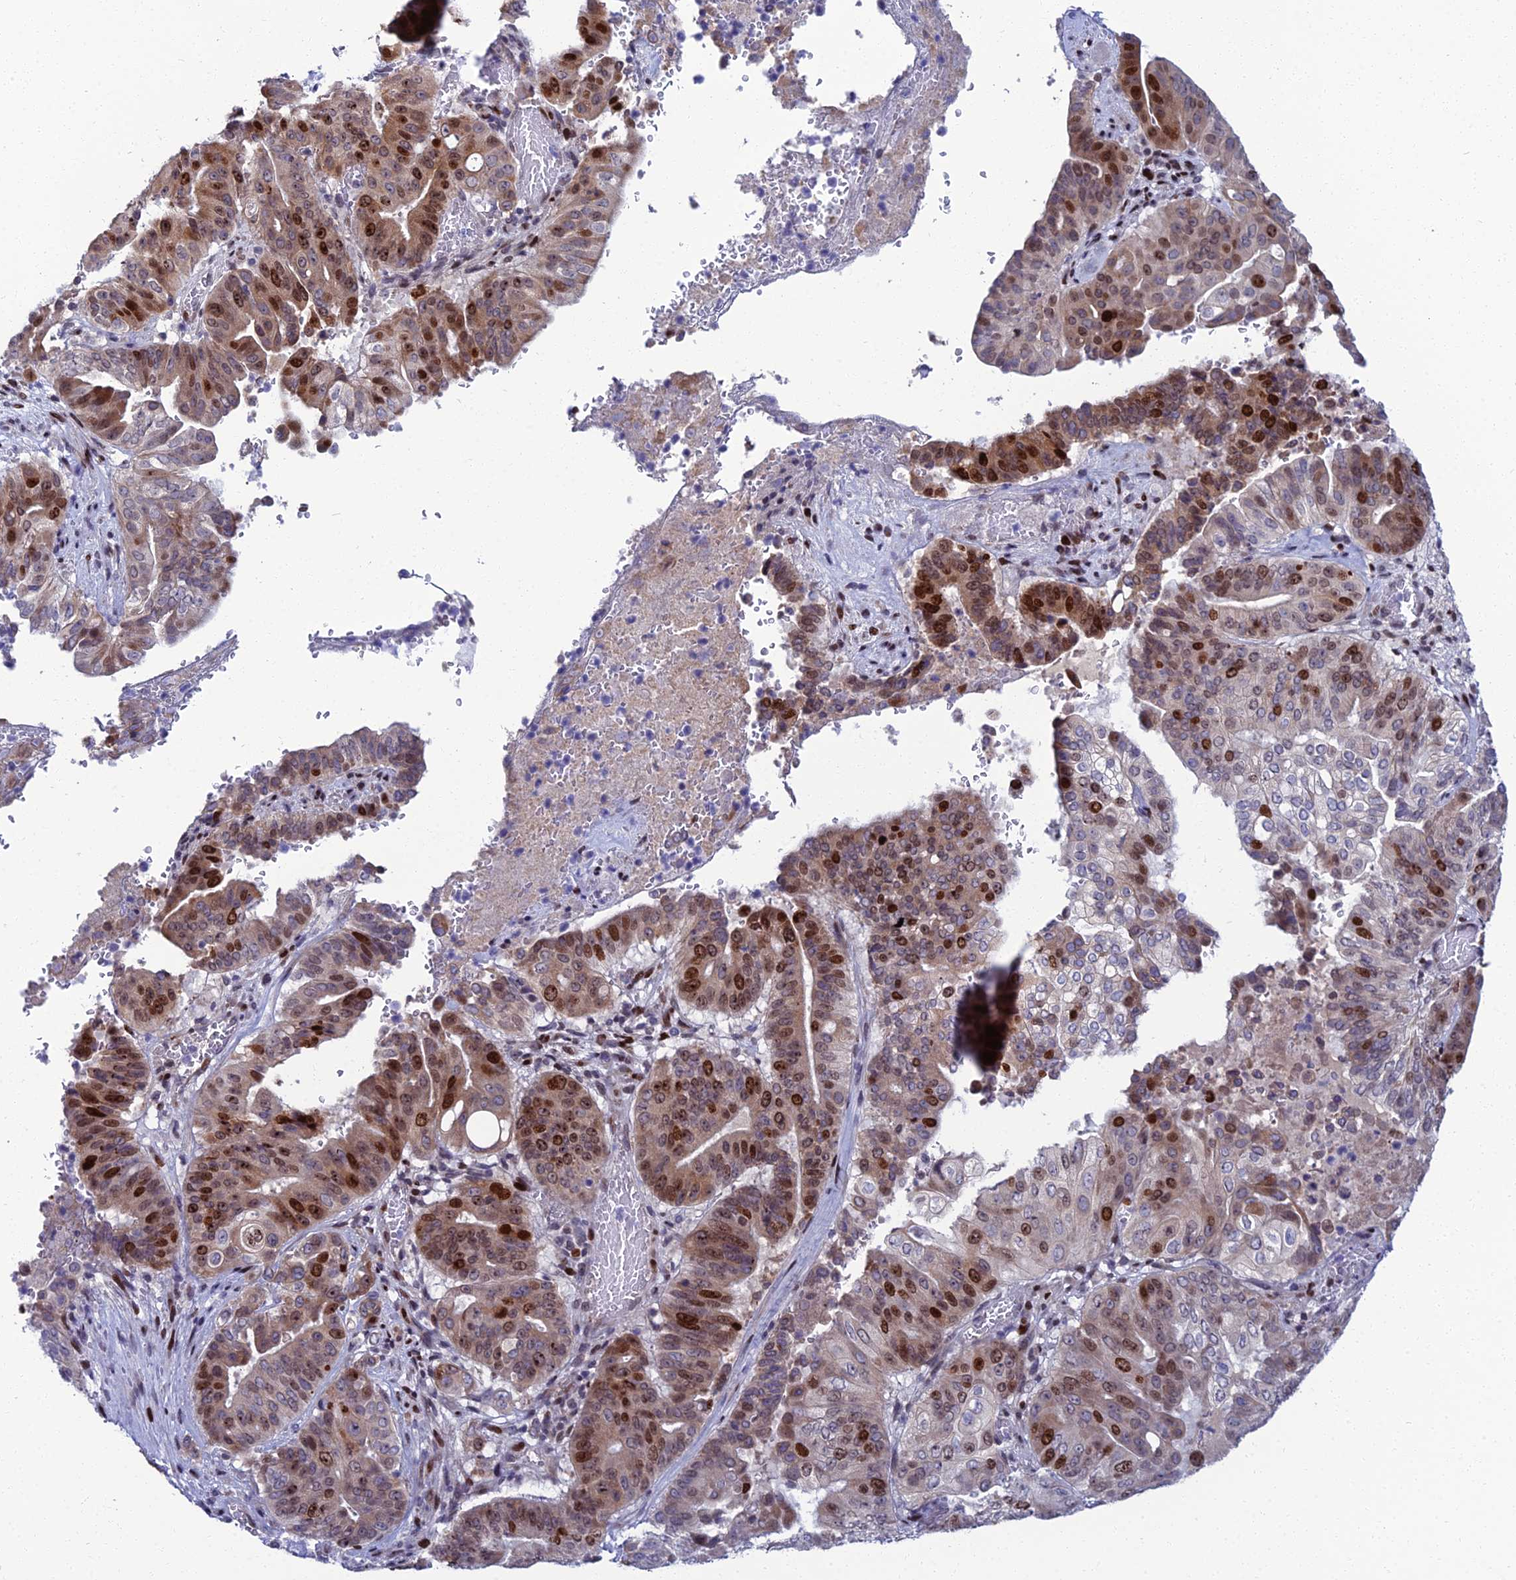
{"staining": {"intensity": "strong", "quantity": "<25%", "location": "nuclear"}, "tissue": "pancreatic cancer", "cell_type": "Tumor cells", "image_type": "cancer", "snomed": [{"axis": "morphology", "description": "Adenocarcinoma, NOS"}, {"axis": "topography", "description": "Pancreas"}], "caption": "Immunohistochemistry (IHC) (DAB (3,3'-diaminobenzidine)) staining of human pancreatic cancer (adenocarcinoma) shows strong nuclear protein expression in about <25% of tumor cells.", "gene": "TAF9B", "patient": {"sex": "female", "age": 77}}